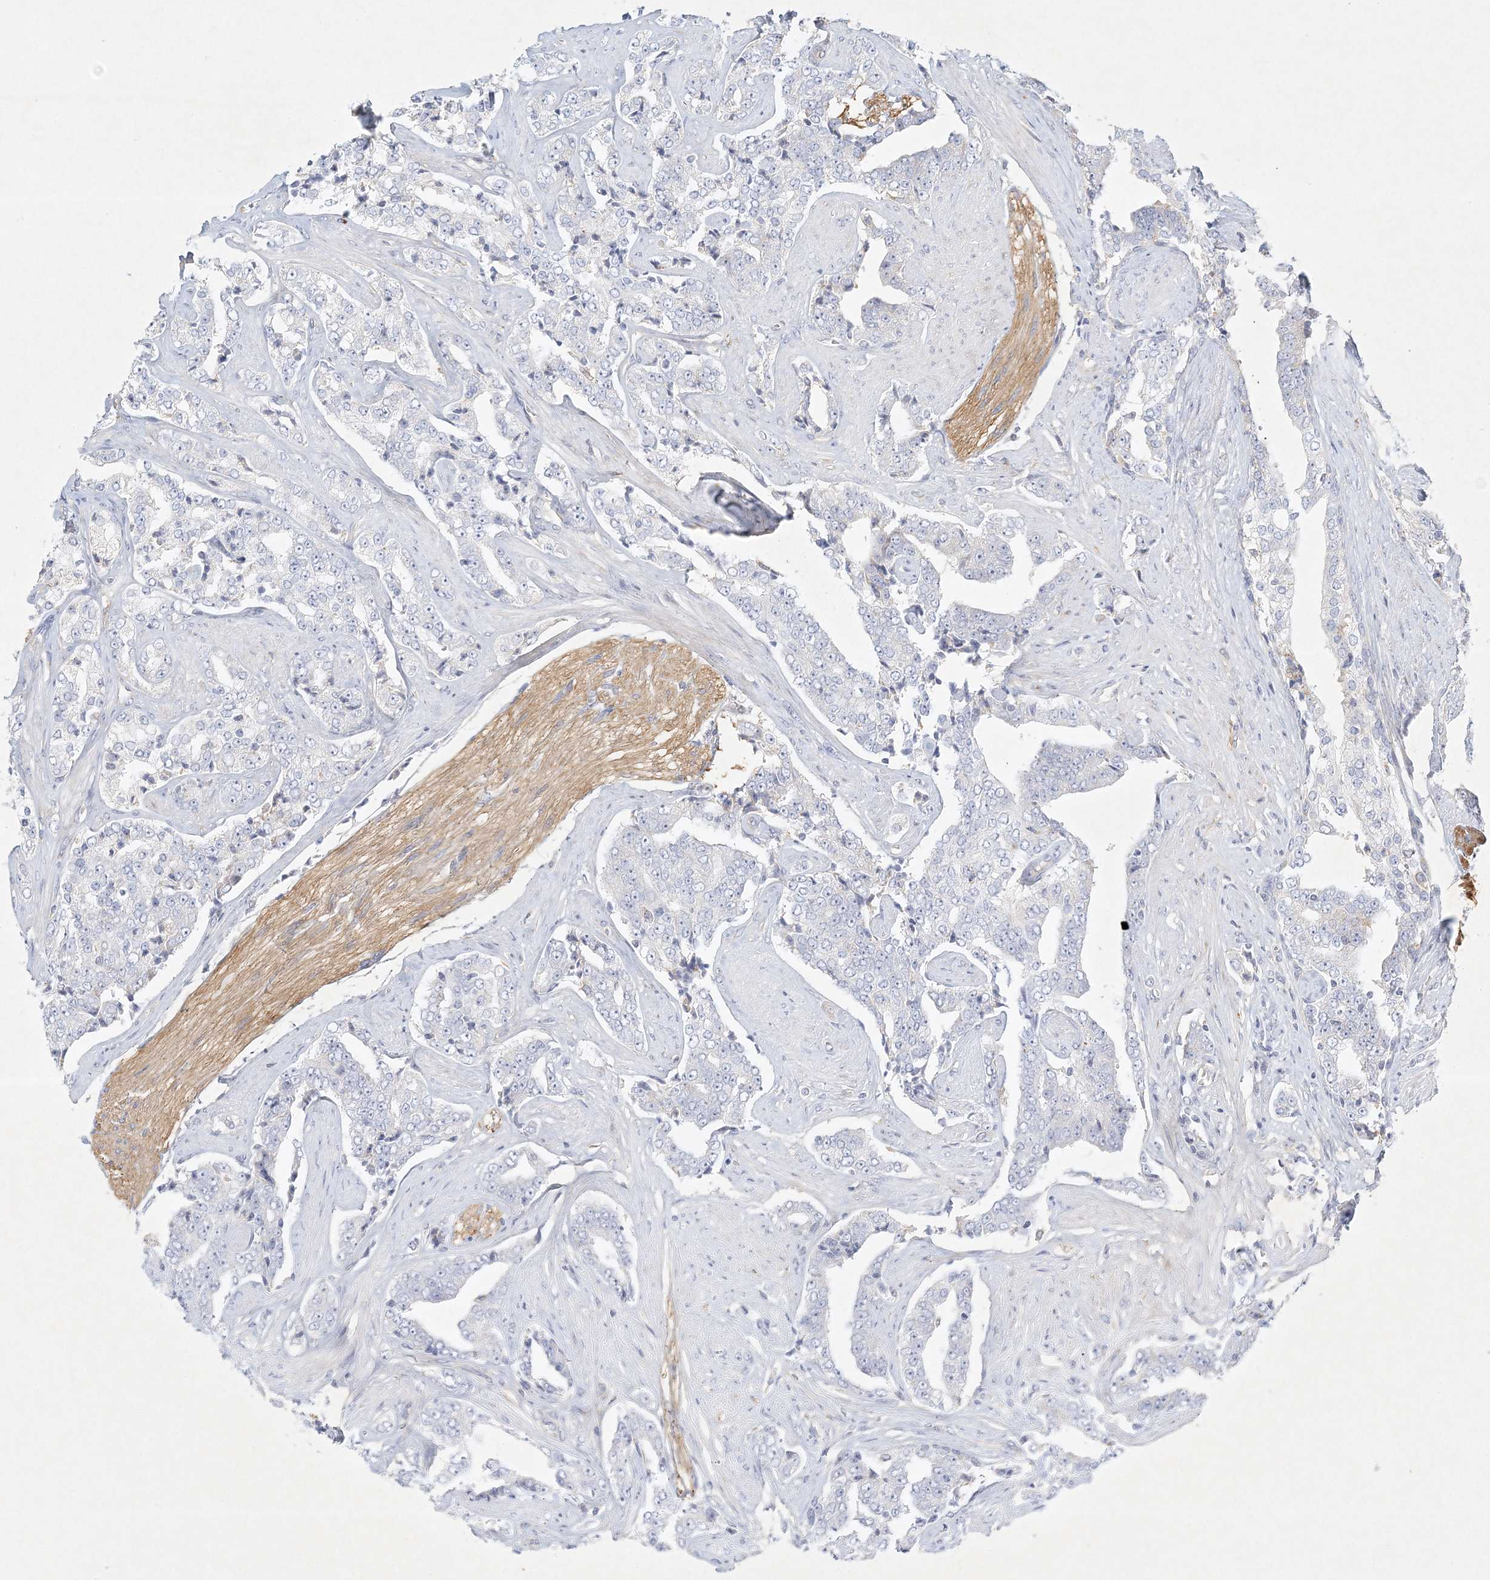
{"staining": {"intensity": "negative", "quantity": "none", "location": "none"}, "tissue": "prostate cancer", "cell_type": "Tumor cells", "image_type": "cancer", "snomed": [{"axis": "morphology", "description": "Adenocarcinoma, High grade"}, {"axis": "topography", "description": "Prostate"}], "caption": "Immunohistochemistry (IHC) histopathology image of neoplastic tissue: human adenocarcinoma (high-grade) (prostate) stained with DAB (3,3'-diaminobenzidine) demonstrates no significant protein positivity in tumor cells. (DAB (3,3'-diaminobenzidine) IHC visualized using brightfield microscopy, high magnification).", "gene": "STK11IP", "patient": {"sex": "male", "age": 71}}